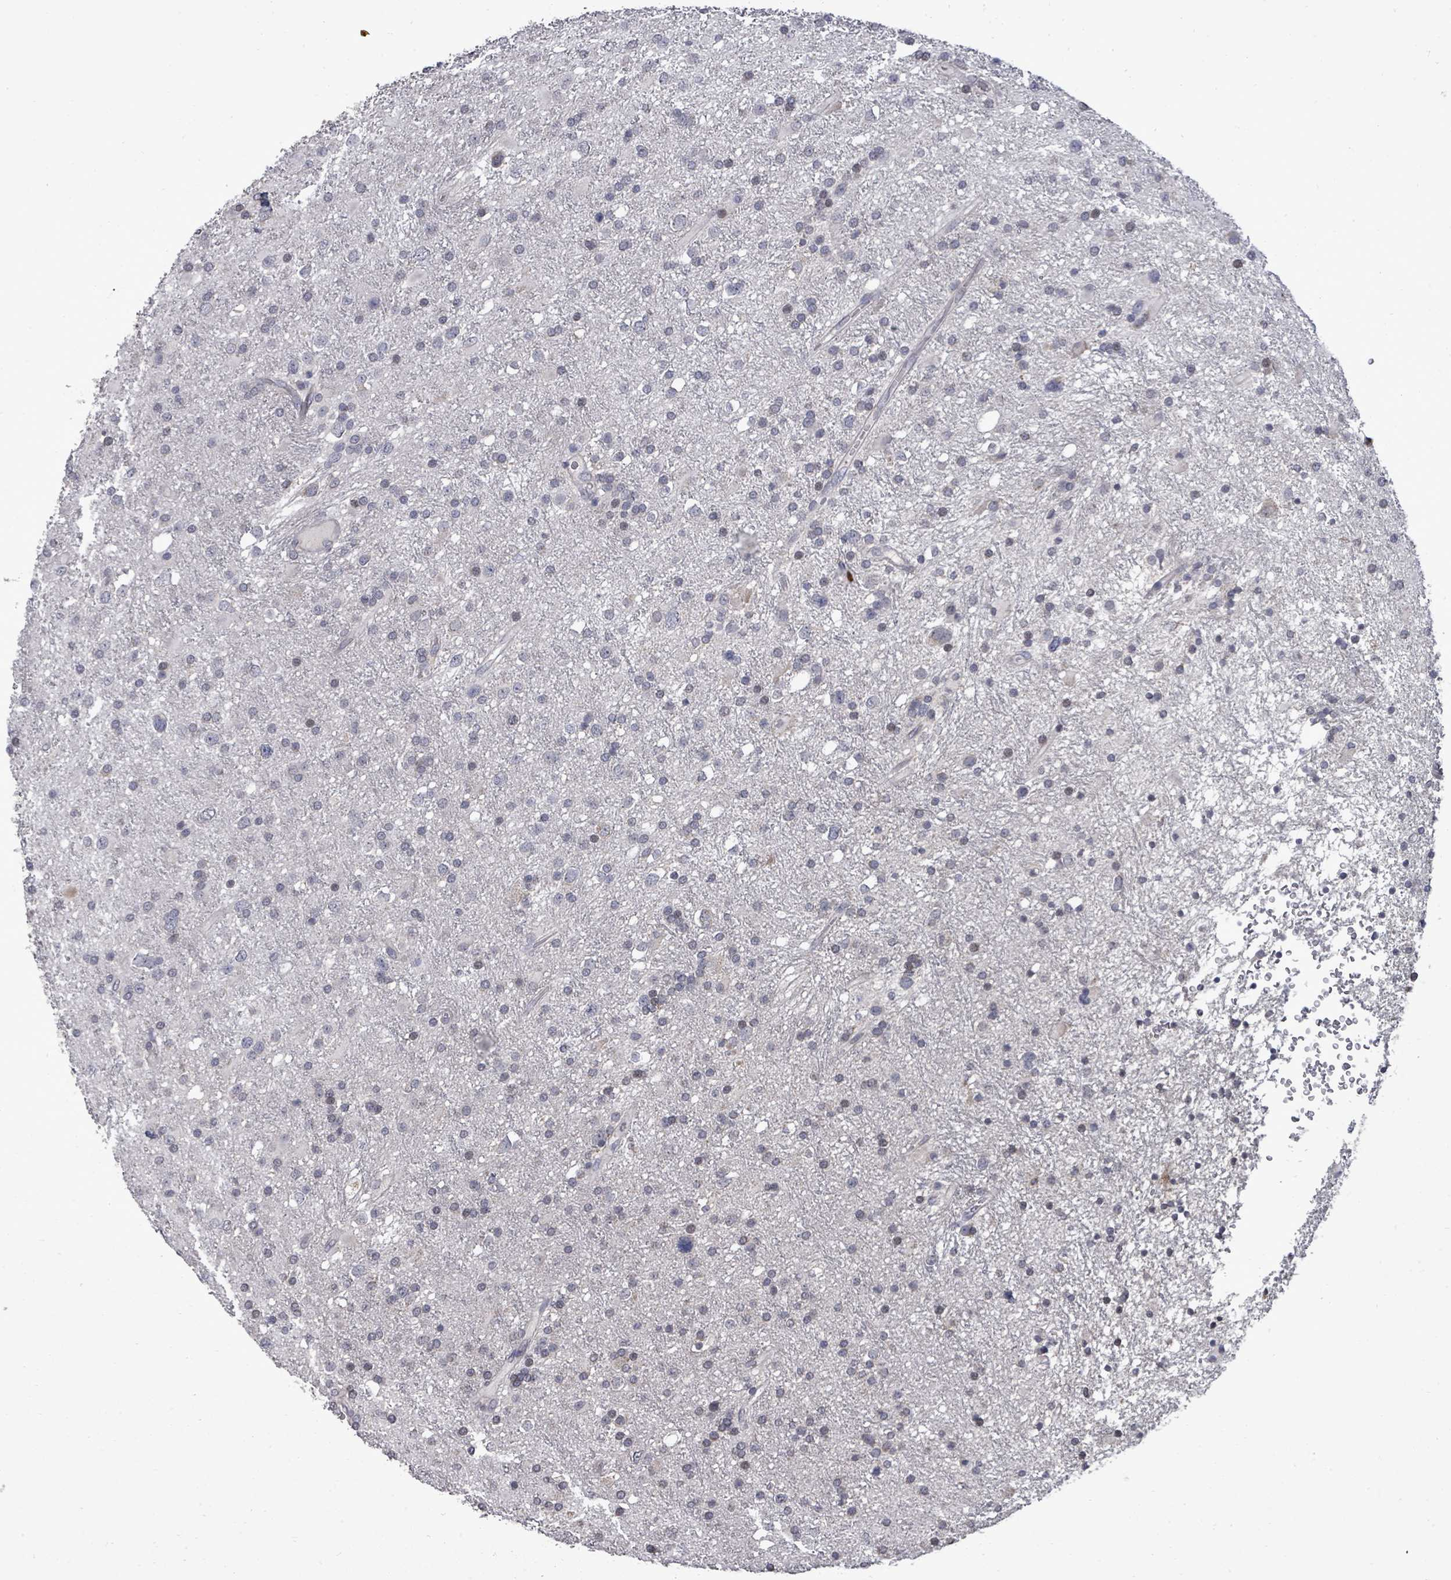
{"staining": {"intensity": "negative", "quantity": "none", "location": "none"}, "tissue": "glioma", "cell_type": "Tumor cells", "image_type": "cancer", "snomed": [{"axis": "morphology", "description": "Glioma, malignant, Low grade"}, {"axis": "topography", "description": "Brain"}], "caption": "The micrograph shows no staining of tumor cells in glioma.", "gene": "POMGNT2", "patient": {"sex": "female", "age": 32}}